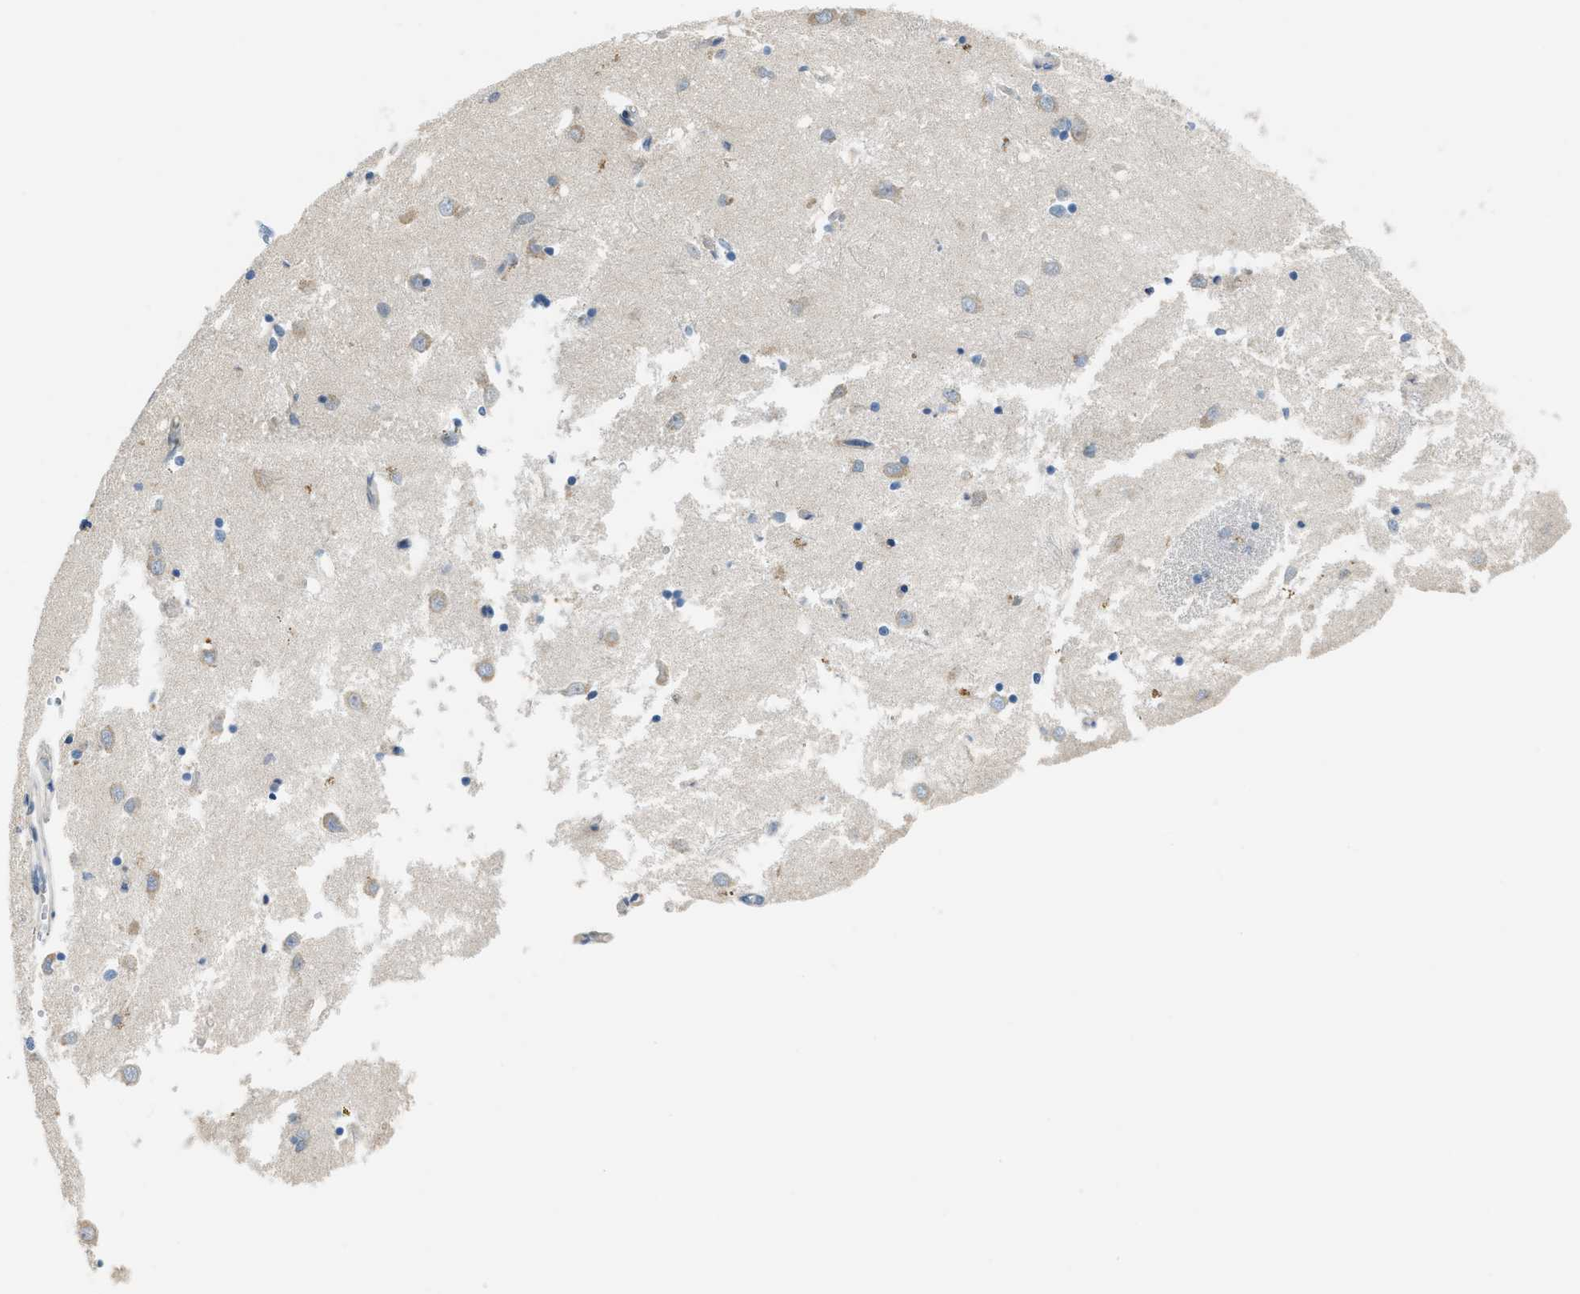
{"staining": {"intensity": "negative", "quantity": "none", "location": "none"}, "tissue": "caudate", "cell_type": "Glial cells", "image_type": "normal", "snomed": [{"axis": "morphology", "description": "Normal tissue, NOS"}, {"axis": "topography", "description": "Lateral ventricle wall"}], "caption": "Immunohistochemistry (IHC) image of normal caudate: human caudate stained with DAB (3,3'-diaminobenzidine) shows no significant protein positivity in glial cells. (DAB immunohistochemistry with hematoxylin counter stain).", "gene": "TMEM154", "patient": {"sex": "female", "age": 19}}